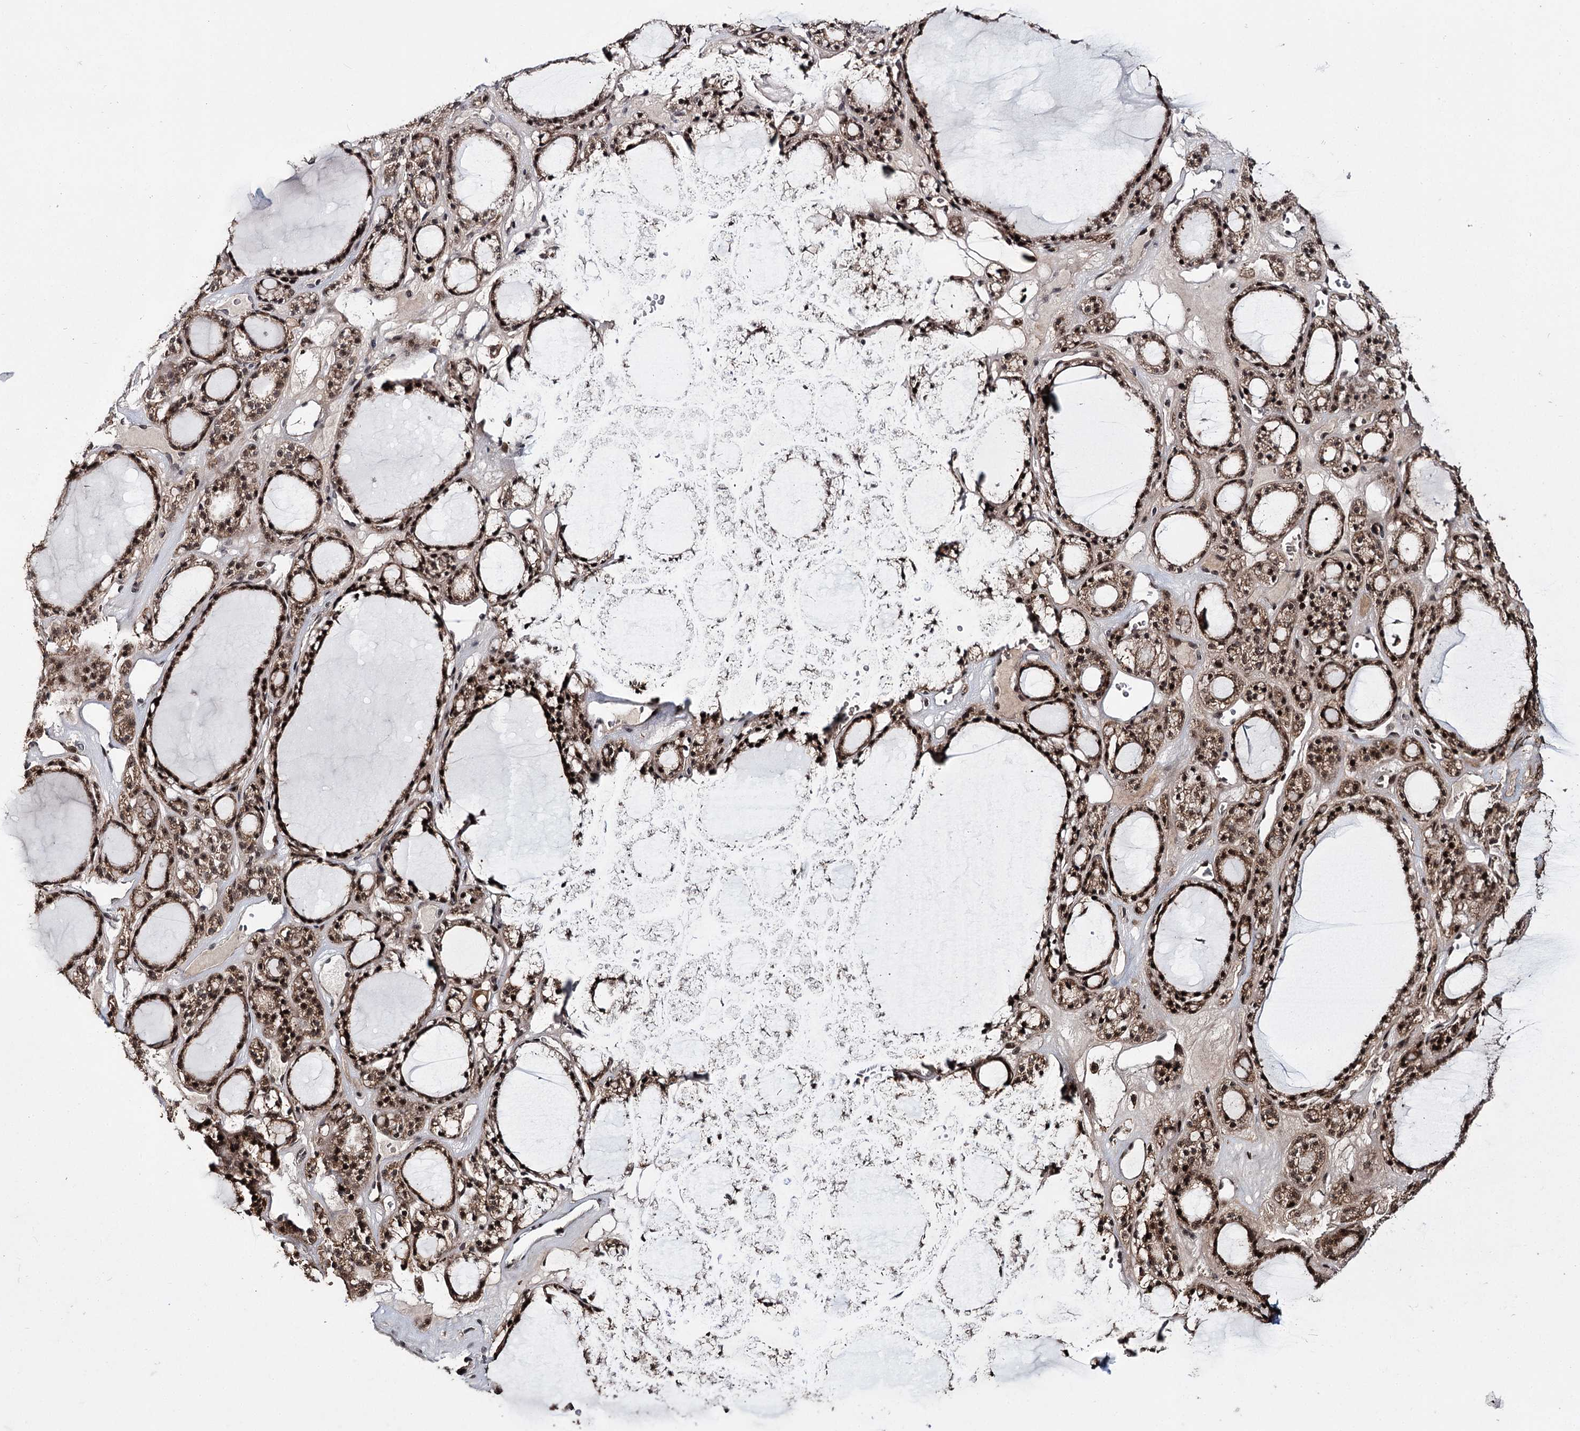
{"staining": {"intensity": "strong", "quantity": ">75%", "location": "cytoplasmic/membranous,nuclear"}, "tissue": "thyroid gland", "cell_type": "Glandular cells", "image_type": "normal", "snomed": [{"axis": "morphology", "description": "Normal tissue, NOS"}, {"axis": "topography", "description": "Thyroid gland"}], "caption": "This photomicrograph demonstrates immunohistochemistry staining of unremarkable human thyroid gland, with high strong cytoplasmic/membranous,nuclear expression in approximately >75% of glandular cells.", "gene": "MKNK2", "patient": {"sex": "female", "age": 28}}